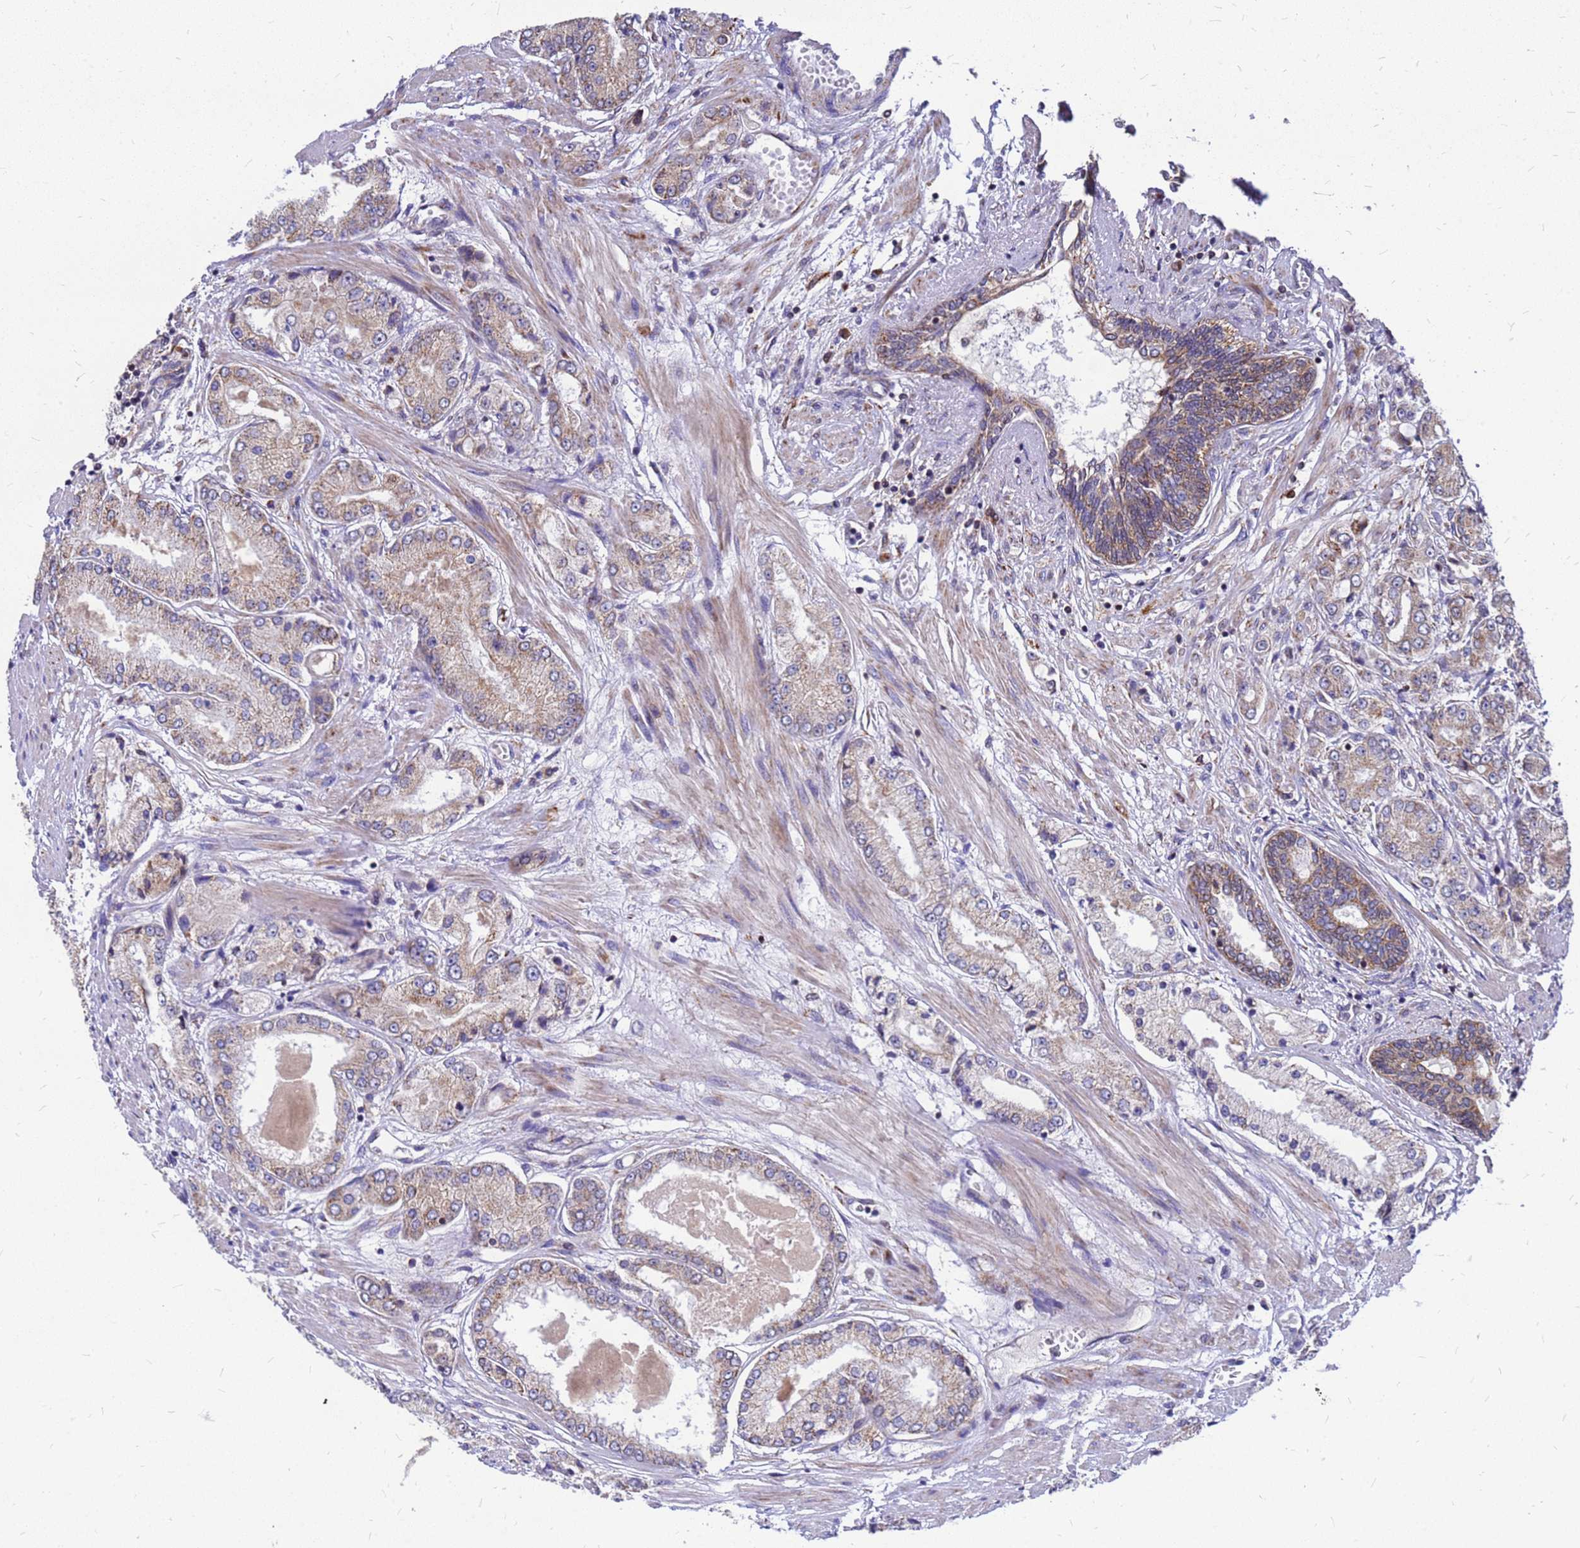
{"staining": {"intensity": "moderate", "quantity": "25%-75%", "location": "cytoplasmic/membranous"}, "tissue": "prostate cancer", "cell_type": "Tumor cells", "image_type": "cancer", "snomed": [{"axis": "morphology", "description": "Adenocarcinoma, High grade"}, {"axis": "topography", "description": "Prostate"}], "caption": "This histopathology image displays adenocarcinoma (high-grade) (prostate) stained with immunohistochemistry to label a protein in brown. The cytoplasmic/membranous of tumor cells show moderate positivity for the protein. Nuclei are counter-stained blue.", "gene": "CMC4", "patient": {"sex": "male", "age": 59}}